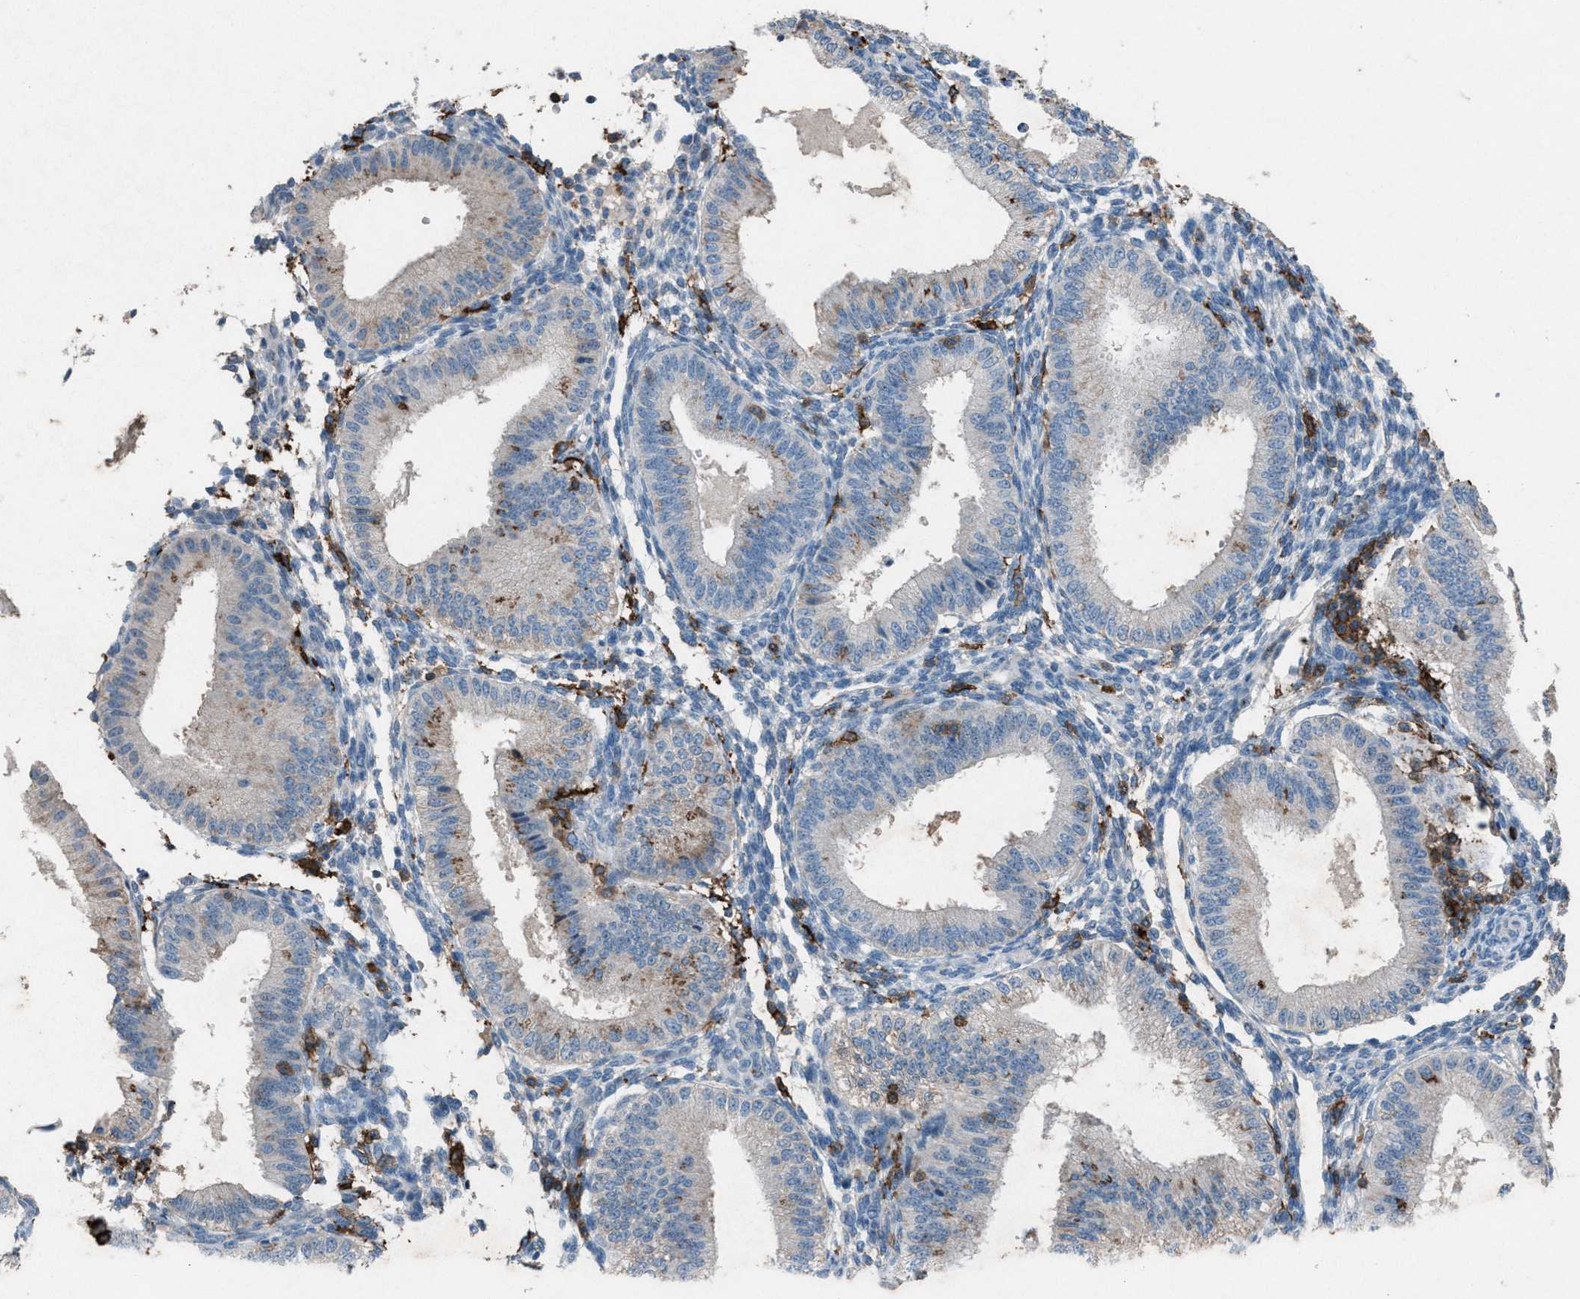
{"staining": {"intensity": "negative", "quantity": "none", "location": "none"}, "tissue": "endometrium", "cell_type": "Cells in endometrial stroma", "image_type": "normal", "snomed": [{"axis": "morphology", "description": "Normal tissue, NOS"}, {"axis": "topography", "description": "Endometrium"}], "caption": "IHC of unremarkable human endometrium reveals no staining in cells in endometrial stroma.", "gene": "FCER1G", "patient": {"sex": "female", "age": 39}}